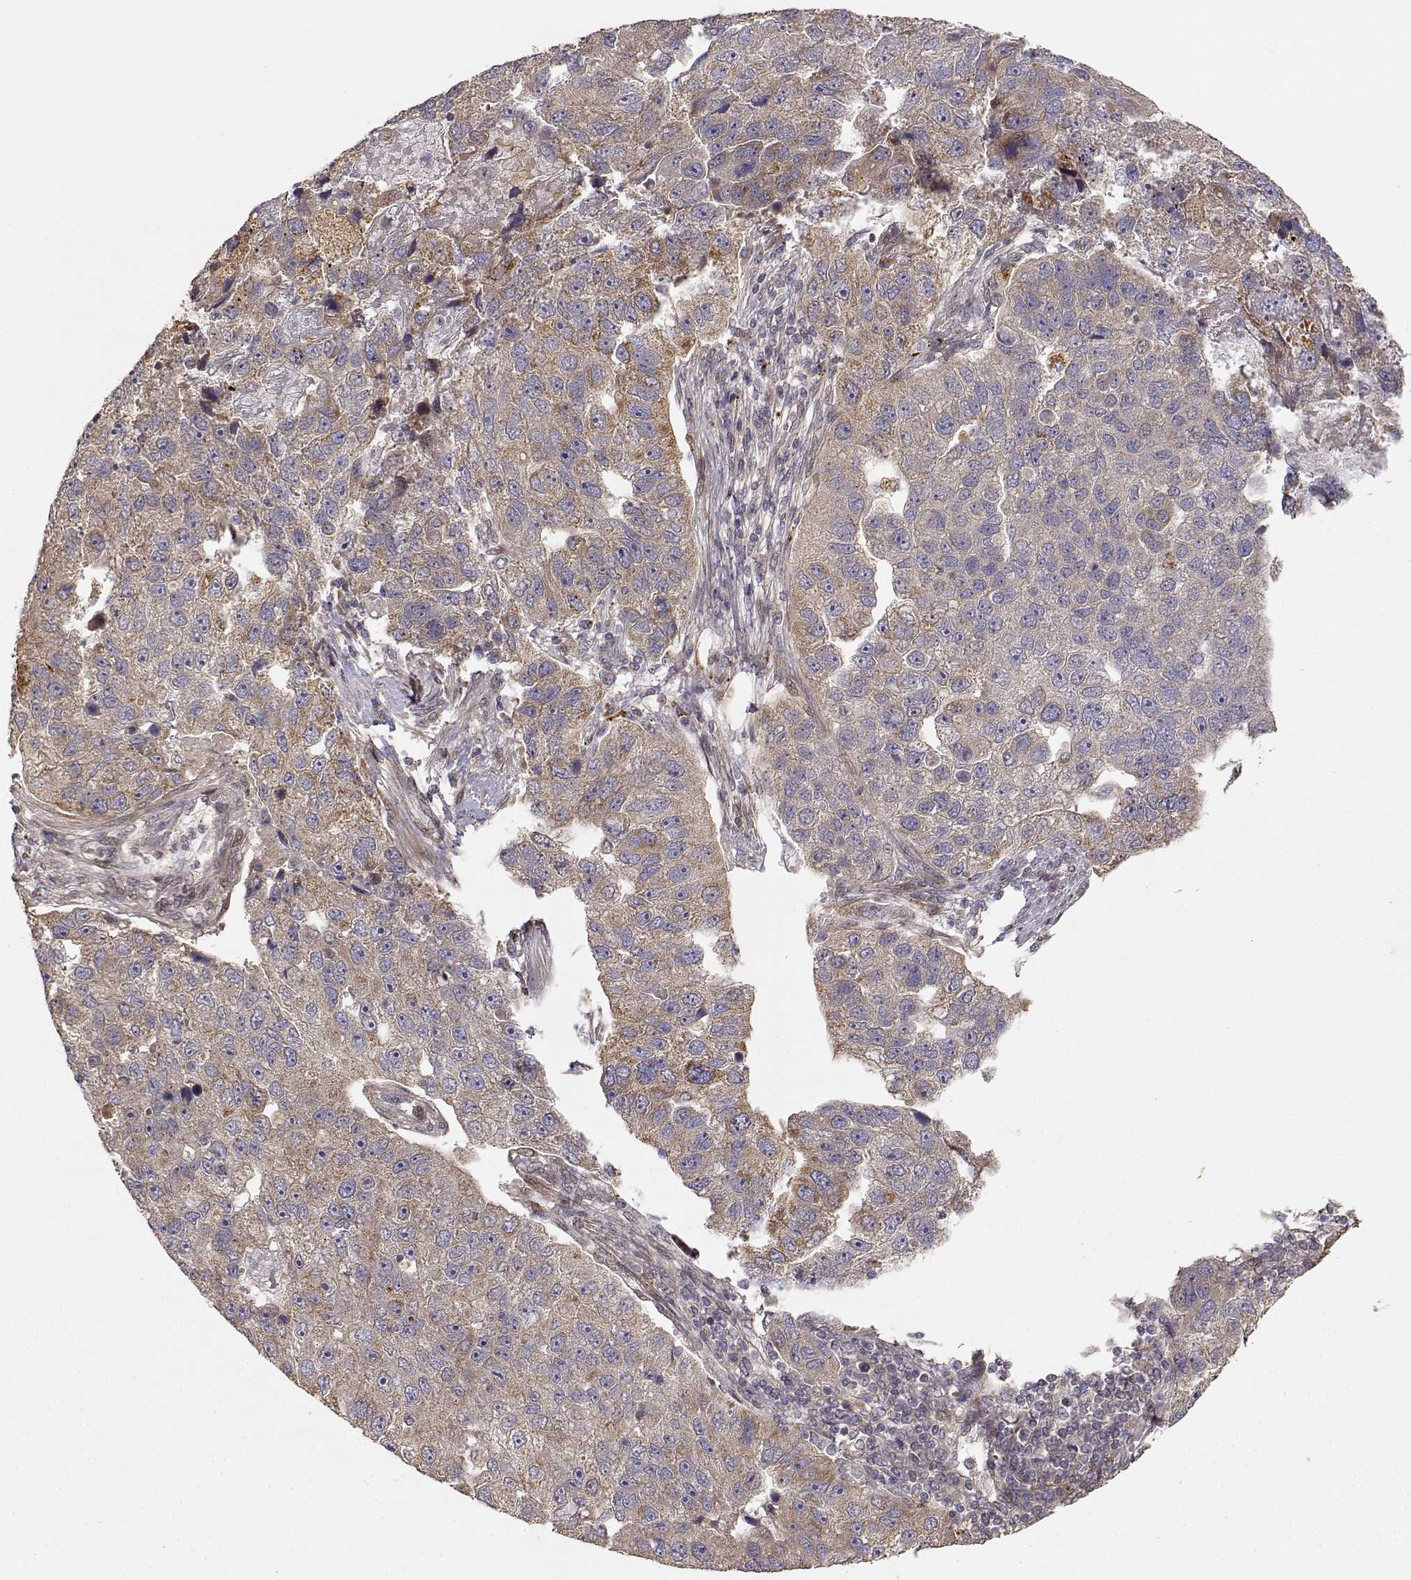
{"staining": {"intensity": "weak", "quantity": ">75%", "location": "cytoplasmic/membranous"}, "tissue": "pancreatic cancer", "cell_type": "Tumor cells", "image_type": "cancer", "snomed": [{"axis": "morphology", "description": "Adenocarcinoma, NOS"}, {"axis": "topography", "description": "Pancreas"}], "caption": "The immunohistochemical stain shows weak cytoplasmic/membranous positivity in tumor cells of pancreatic cancer (adenocarcinoma) tissue. (DAB (3,3'-diaminobenzidine) = brown stain, brightfield microscopy at high magnification).", "gene": "PICK1", "patient": {"sex": "female", "age": 61}}